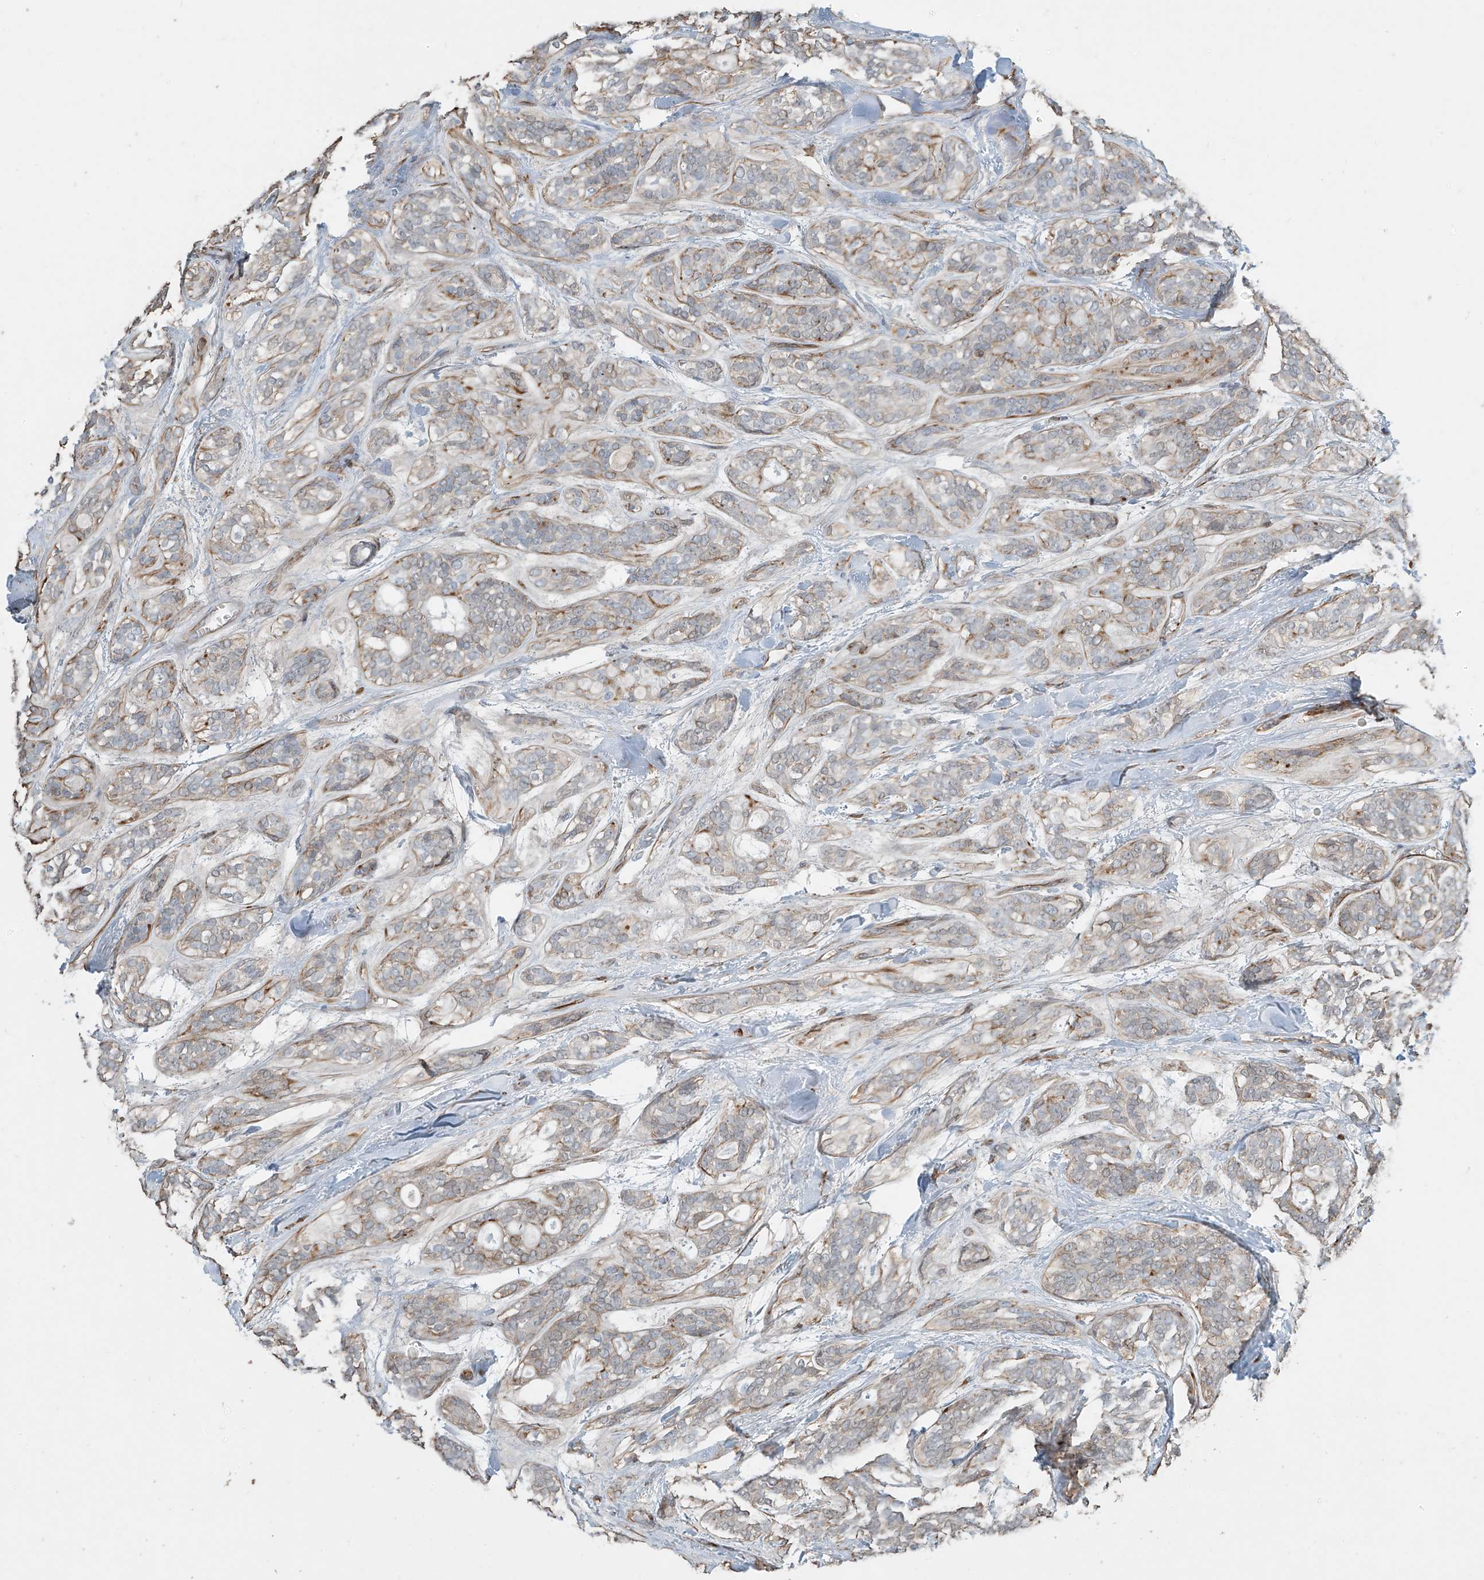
{"staining": {"intensity": "moderate", "quantity": "<25%", "location": "cytoplasmic/membranous"}, "tissue": "head and neck cancer", "cell_type": "Tumor cells", "image_type": "cancer", "snomed": [{"axis": "morphology", "description": "Adenocarcinoma, NOS"}, {"axis": "topography", "description": "Head-Neck"}], "caption": "Moderate cytoplasmic/membranous expression is appreciated in about <25% of tumor cells in head and neck adenocarcinoma.", "gene": "SH3BGRL3", "patient": {"sex": "male", "age": 66}}